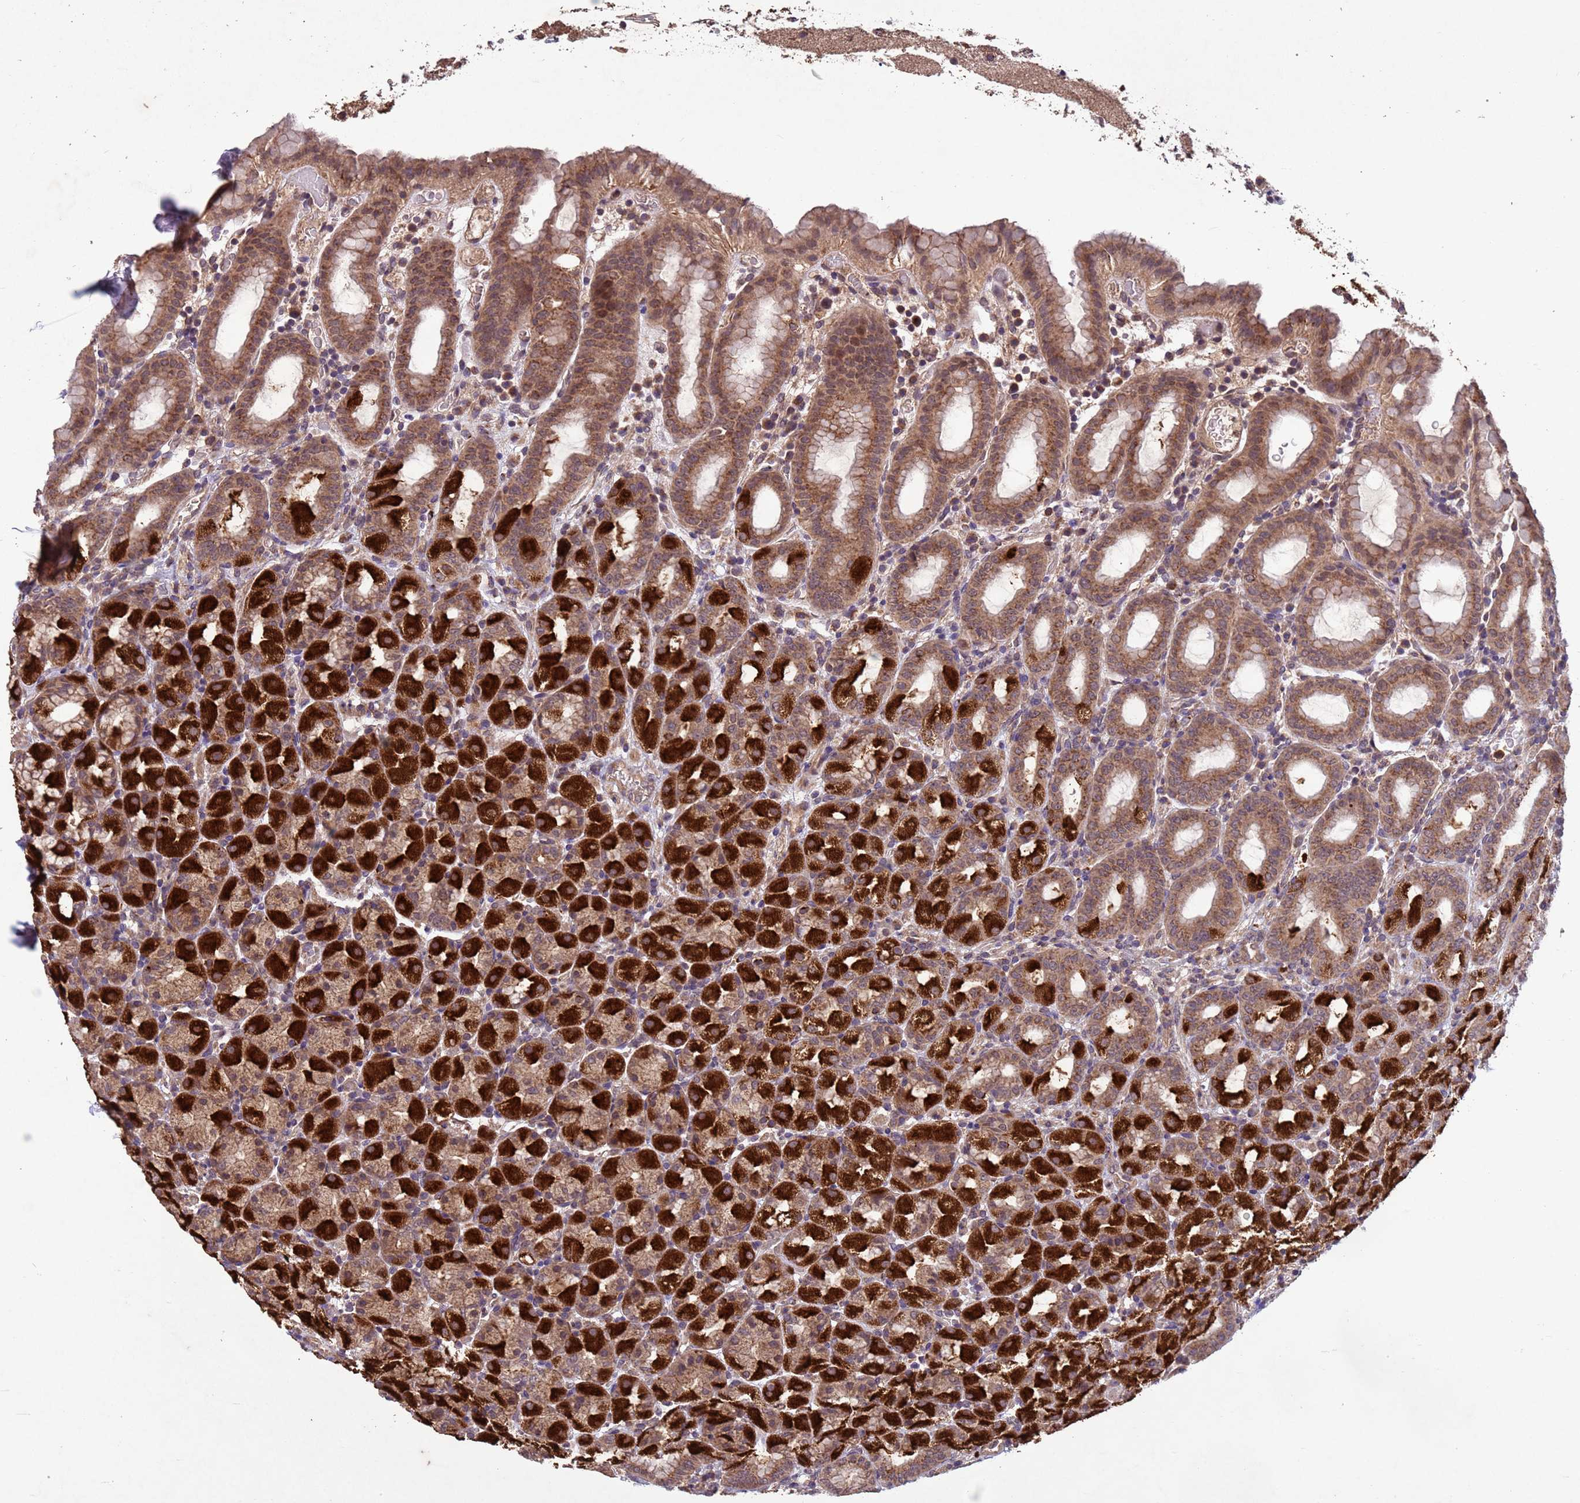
{"staining": {"intensity": "strong", "quantity": ">75%", "location": "cytoplasmic/membranous"}, "tissue": "stomach", "cell_type": "Glandular cells", "image_type": "normal", "snomed": [{"axis": "morphology", "description": "Normal tissue, NOS"}, {"axis": "topography", "description": "Stomach, upper"}, {"axis": "topography", "description": "Stomach, lower"}, {"axis": "topography", "description": "Small intestine"}], "caption": "Protein expression analysis of unremarkable human stomach reveals strong cytoplasmic/membranous staining in approximately >75% of glandular cells. Ihc stains the protein in brown and the nuclei are stained blue.", "gene": "FASTKD1", "patient": {"sex": "male", "age": 68}}